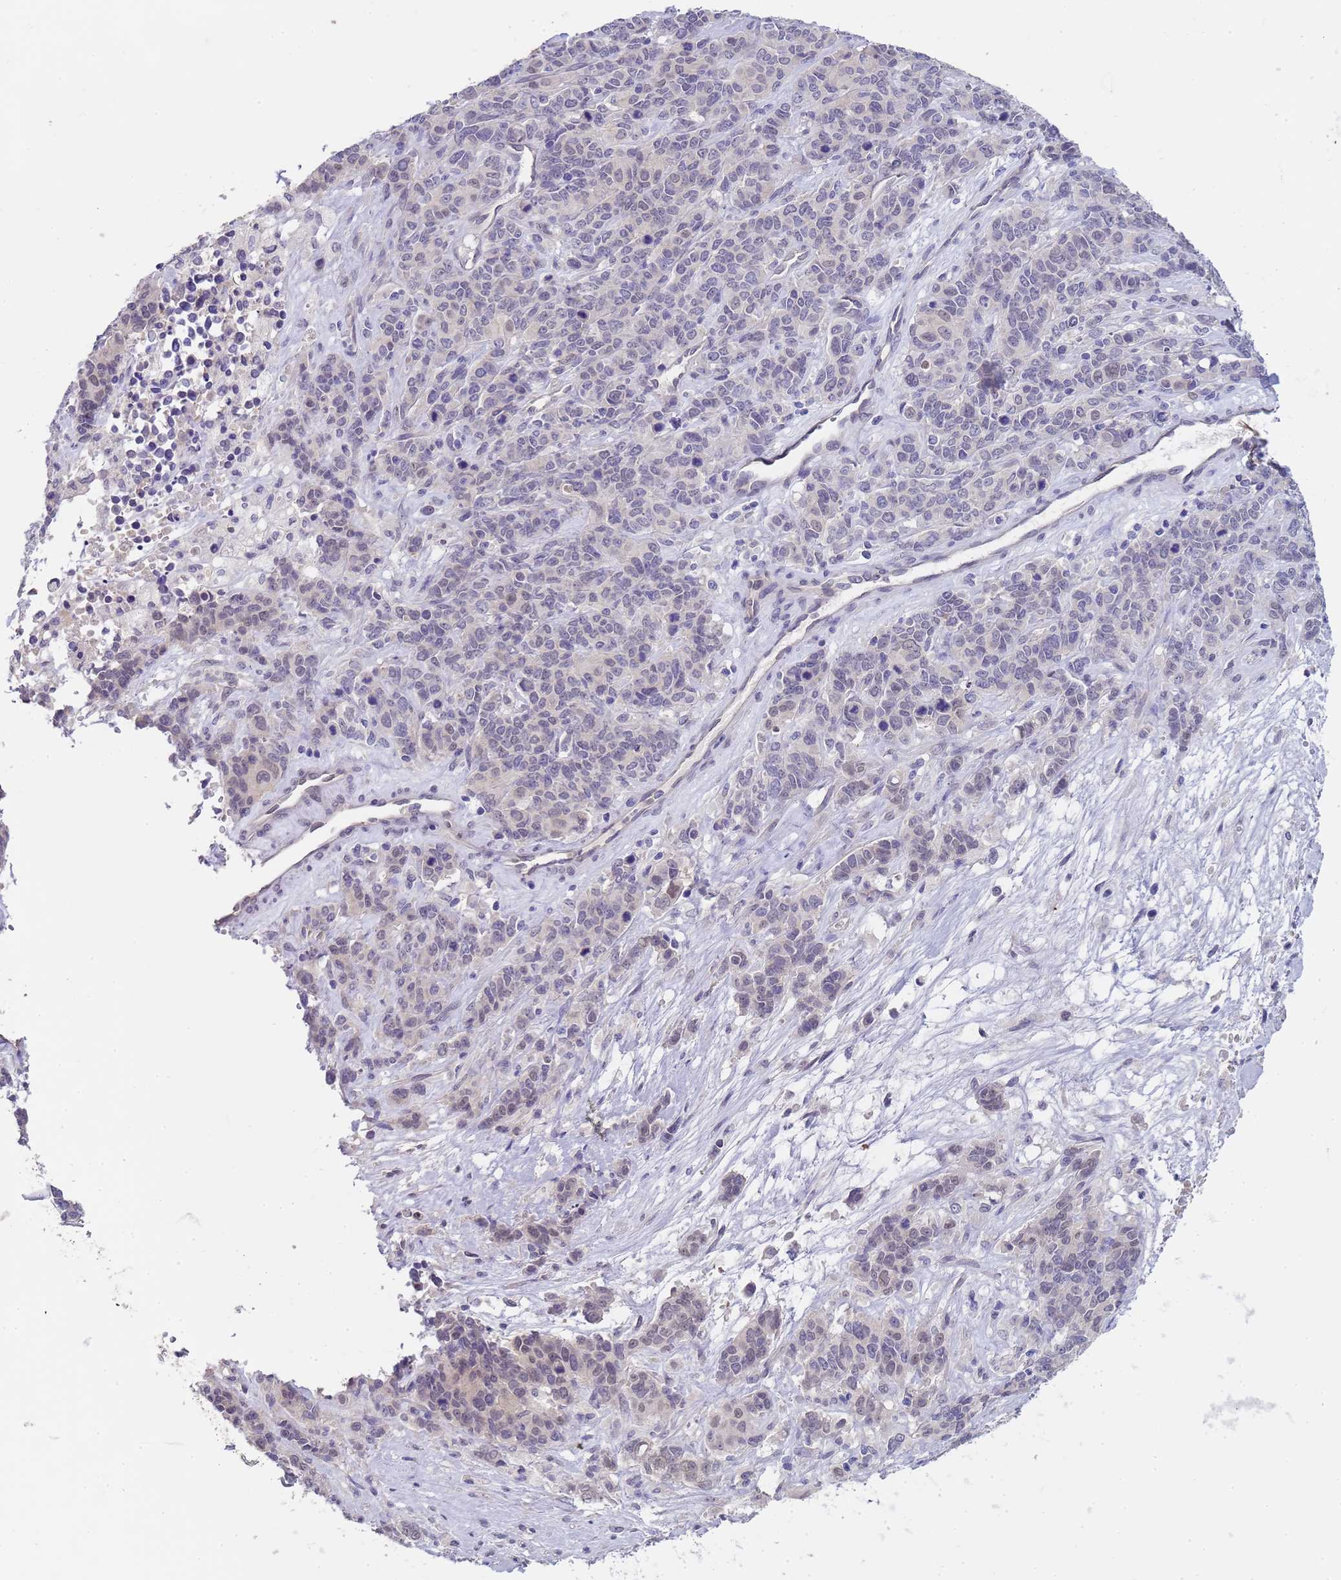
{"staining": {"intensity": "weak", "quantity": "<25%", "location": "nuclear"}, "tissue": "cervical cancer", "cell_type": "Tumor cells", "image_type": "cancer", "snomed": [{"axis": "morphology", "description": "Squamous cell carcinoma, NOS"}, {"axis": "topography", "description": "Cervix"}], "caption": "This is a micrograph of IHC staining of squamous cell carcinoma (cervical), which shows no staining in tumor cells.", "gene": "TRMT10A", "patient": {"sex": "female", "age": 60}}